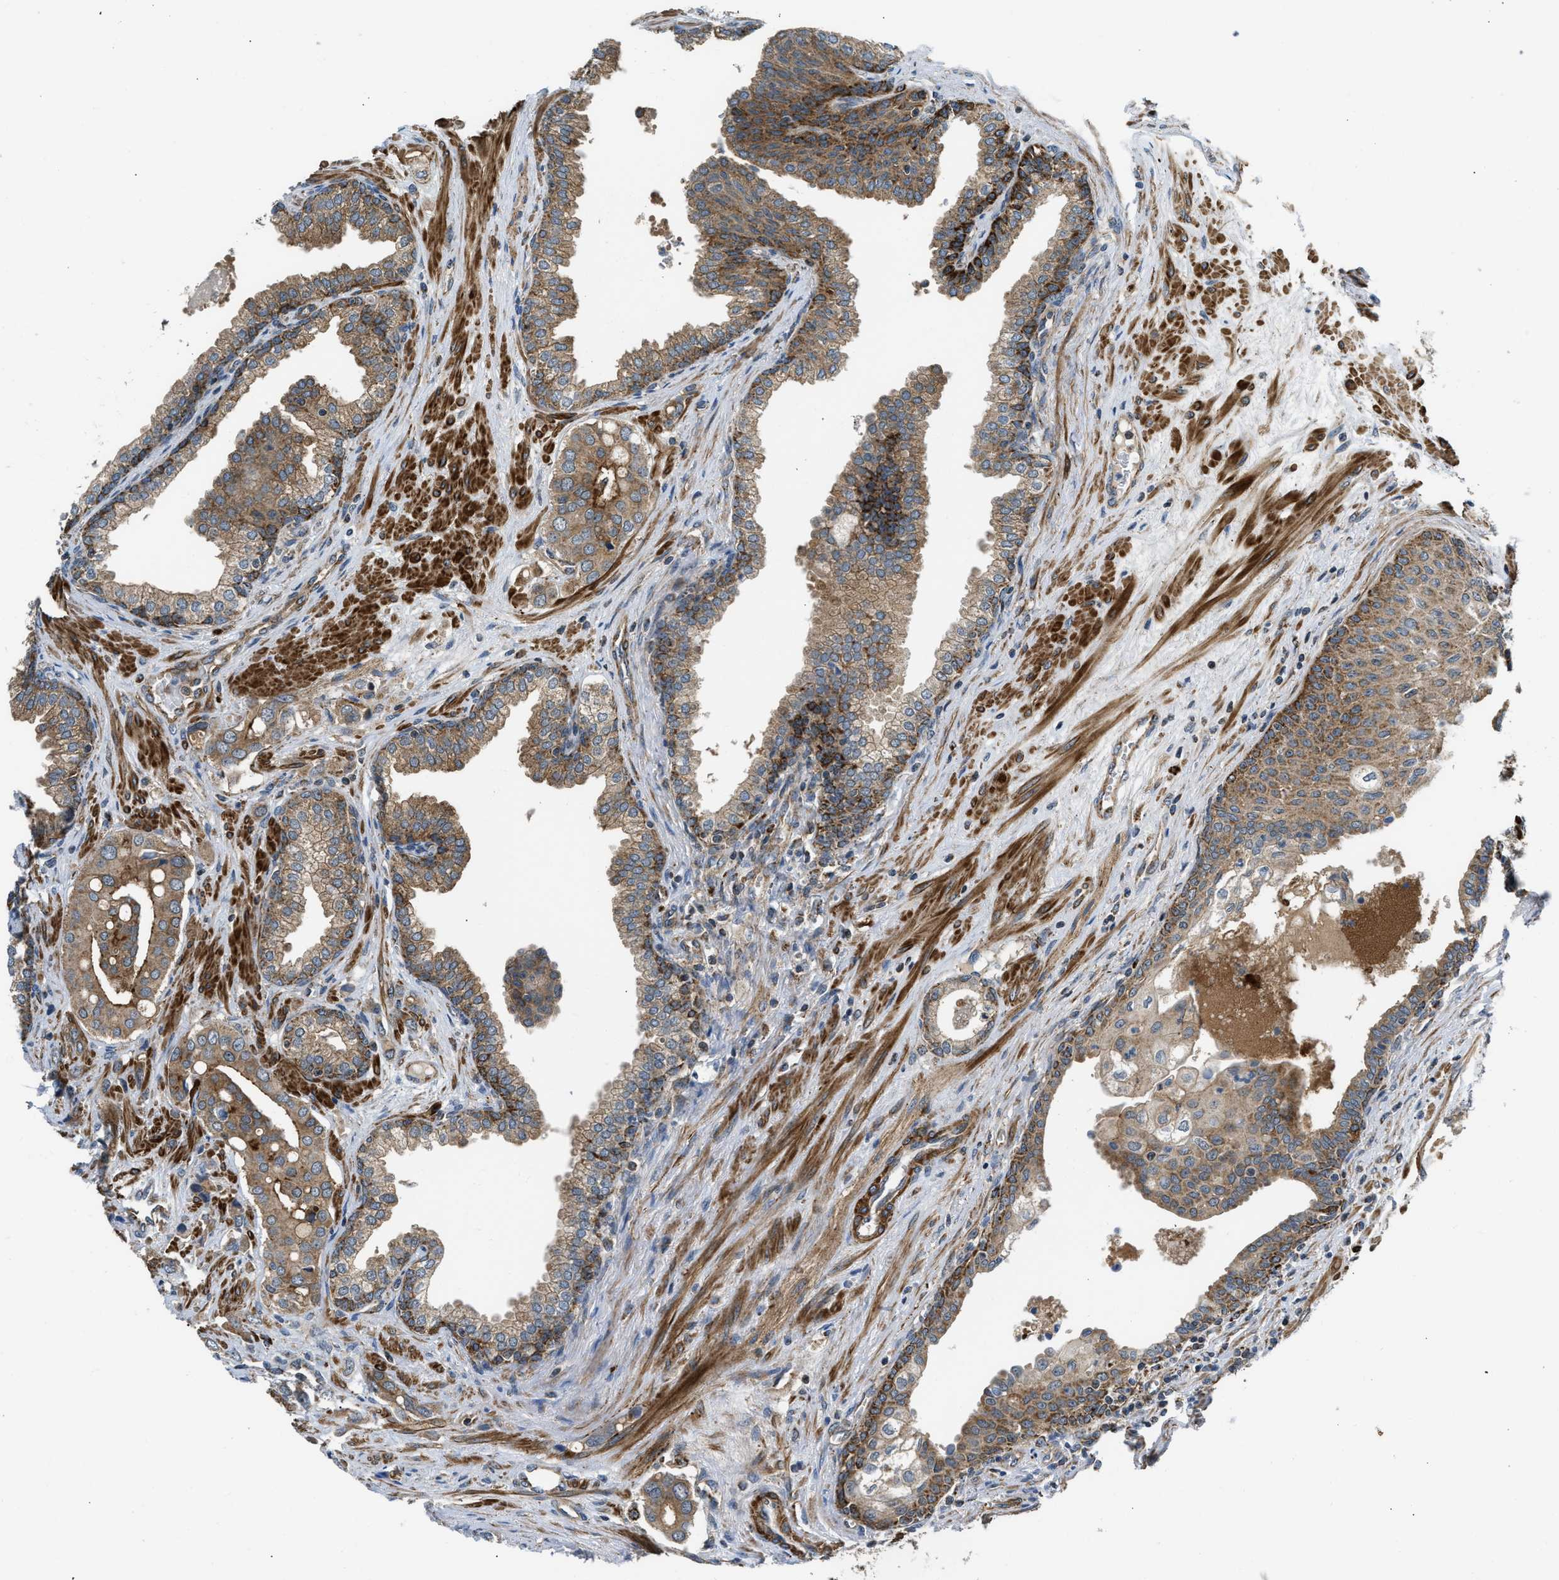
{"staining": {"intensity": "moderate", "quantity": ">75%", "location": "cytoplasmic/membranous"}, "tissue": "prostate cancer", "cell_type": "Tumor cells", "image_type": "cancer", "snomed": [{"axis": "morphology", "description": "Adenocarcinoma, High grade"}, {"axis": "topography", "description": "Prostate"}], "caption": "Brown immunohistochemical staining in human high-grade adenocarcinoma (prostate) displays moderate cytoplasmic/membranous positivity in approximately >75% of tumor cells.", "gene": "SESN2", "patient": {"sex": "male", "age": 52}}